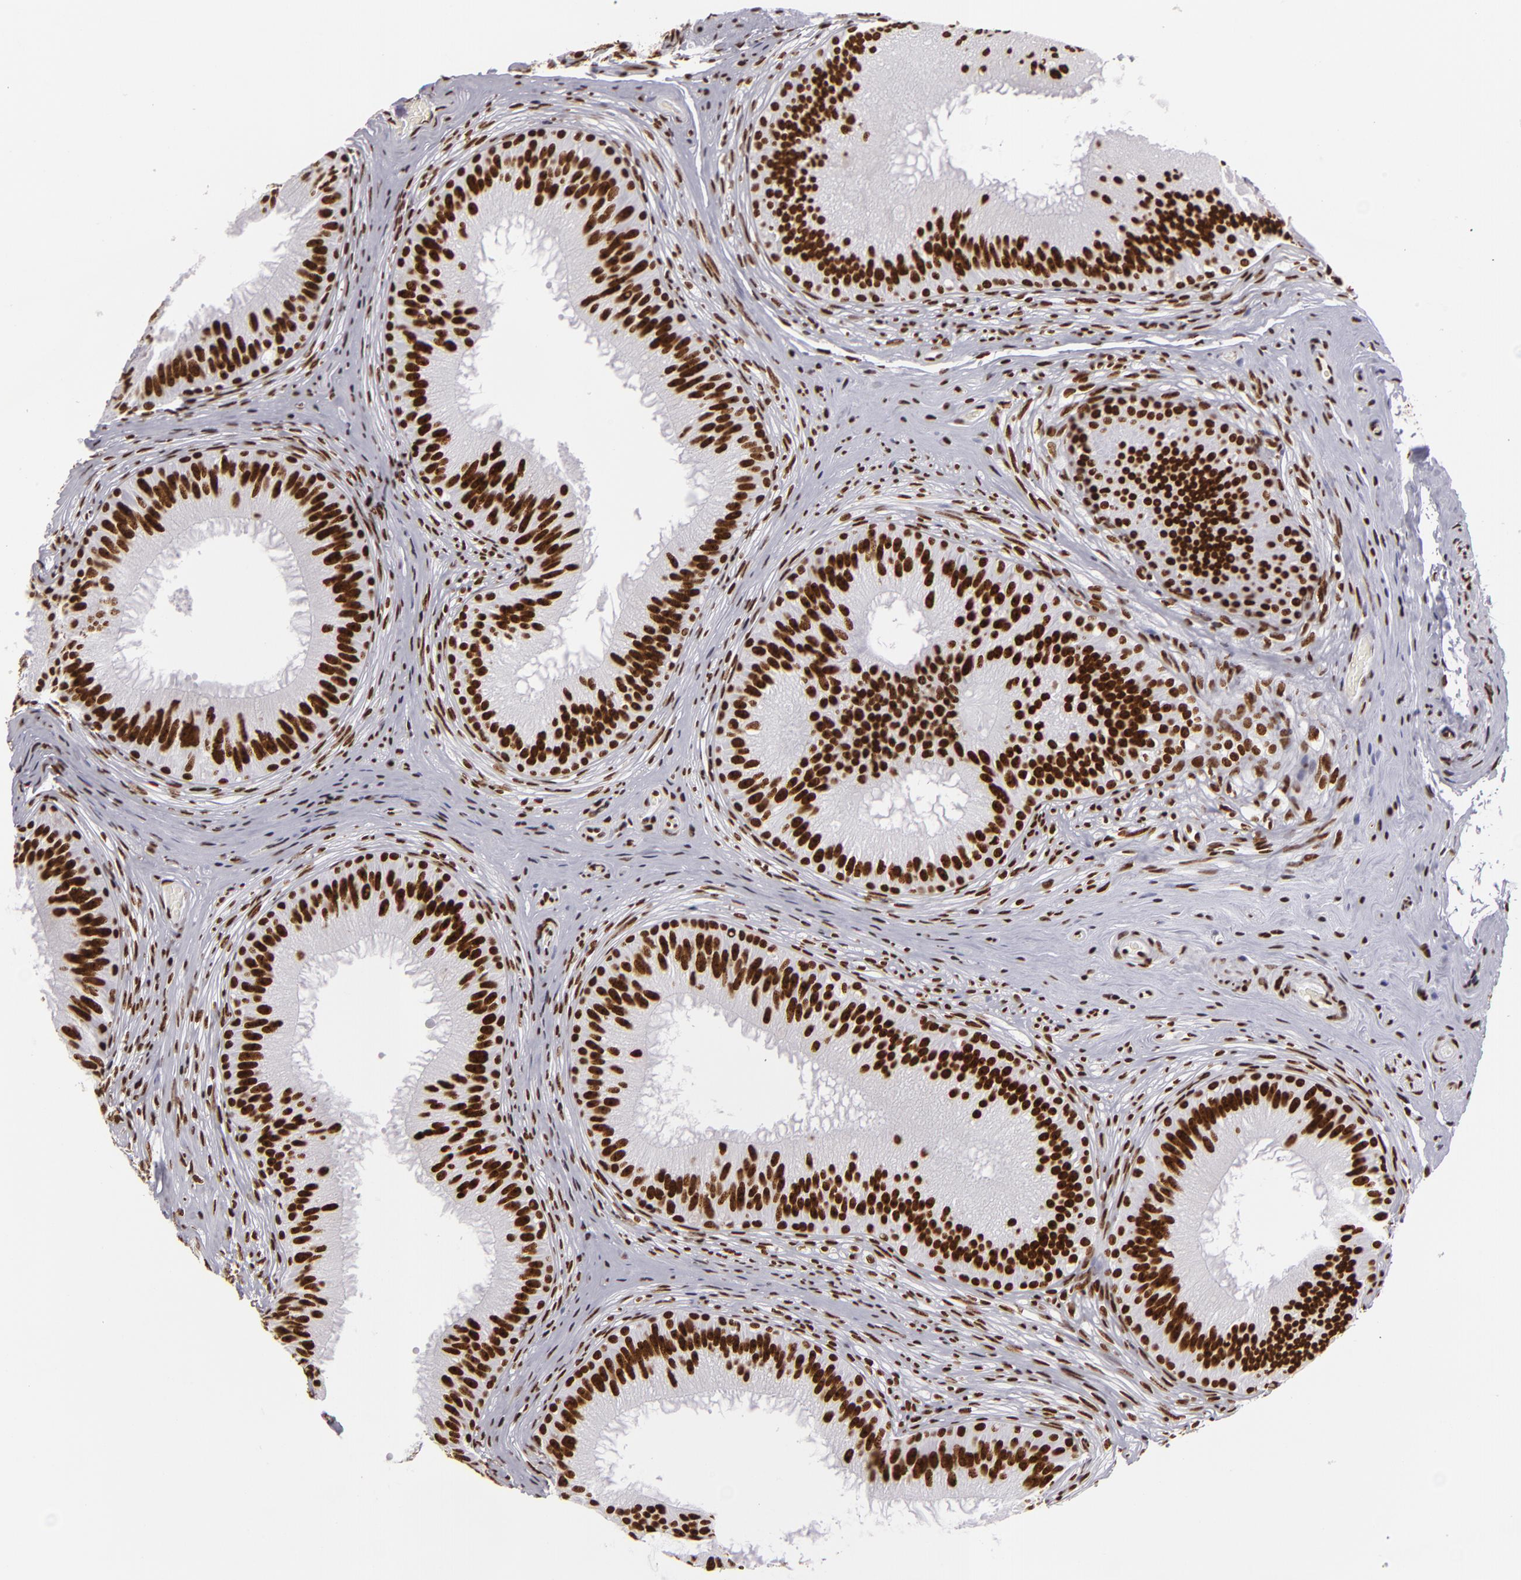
{"staining": {"intensity": "strong", "quantity": ">75%", "location": "nuclear"}, "tissue": "epididymis", "cell_type": "Glandular cells", "image_type": "normal", "snomed": [{"axis": "morphology", "description": "Normal tissue, NOS"}, {"axis": "topography", "description": "Epididymis"}], "caption": "A high-resolution photomicrograph shows immunohistochemistry (IHC) staining of benign epididymis, which shows strong nuclear staining in approximately >75% of glandular cells.", "gene": "SAFB", "patient": {"sex": "male", "age": 32}}